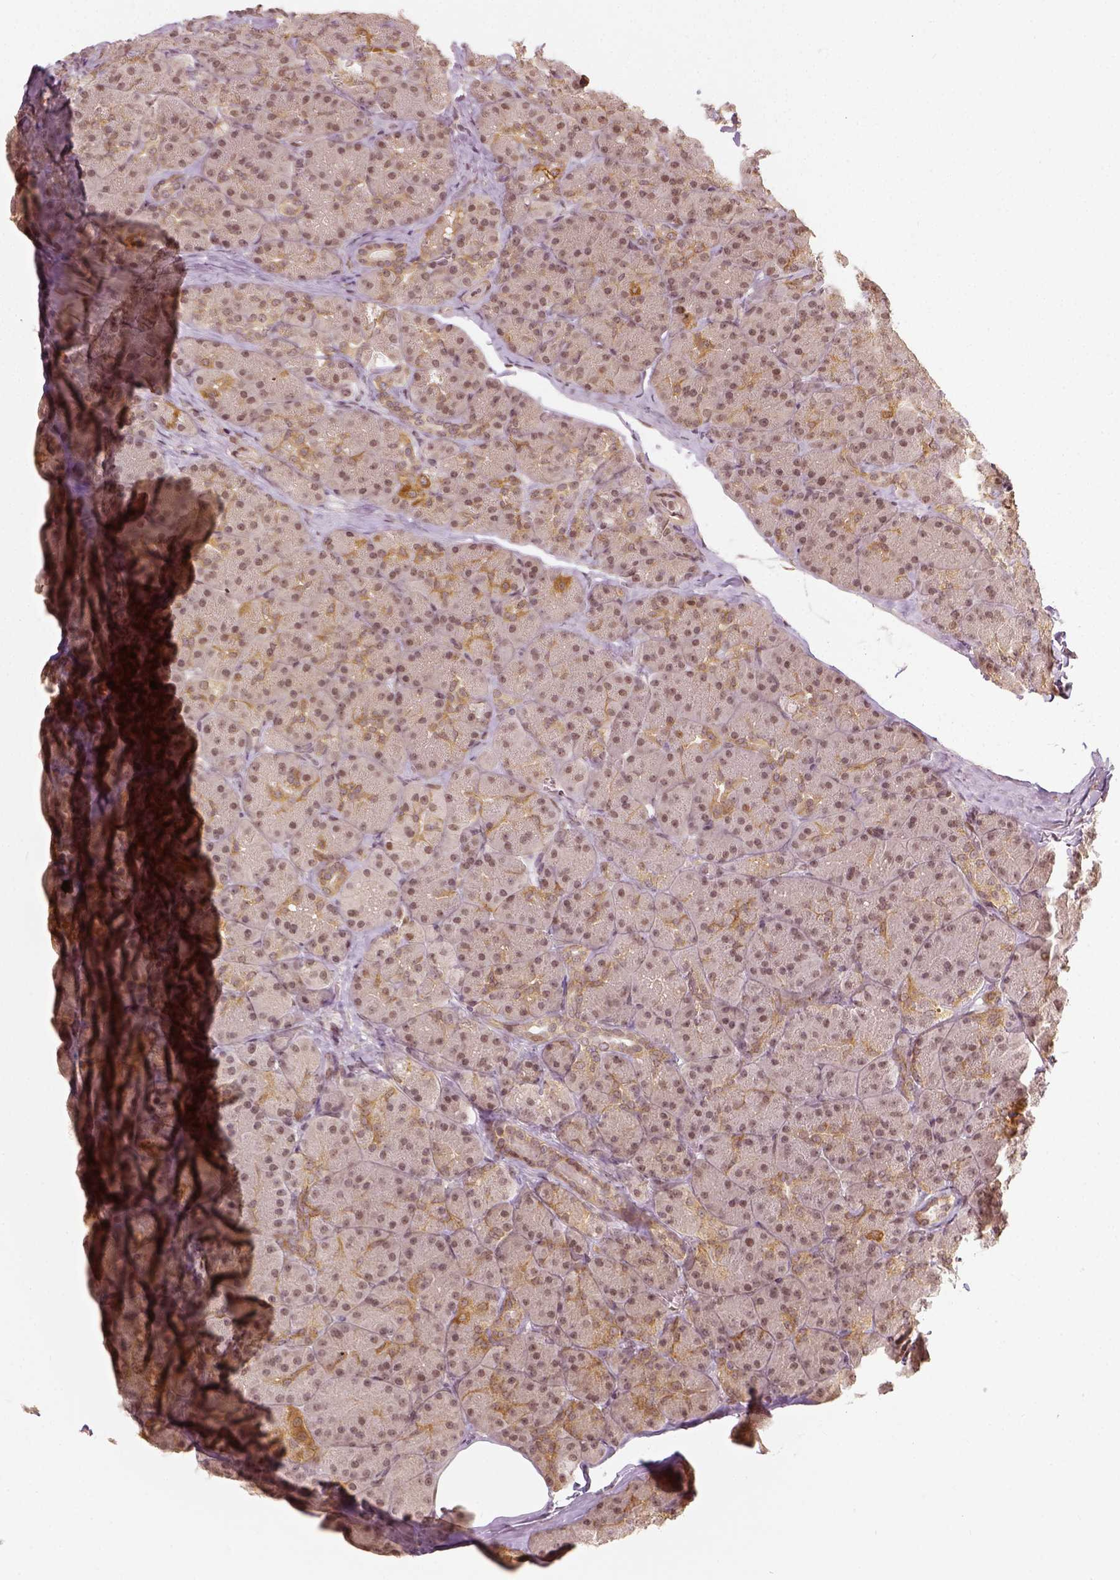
{"staining": {"intensity": "moderate", "quantity": "<25%", "location": "cytoplasmic/membranous,nuclear"}, "tissue": "pancreas", "cell_type": "Exocrine glandular cells", "image_type": "normal", "snomed": [{"axis": "morphology", "description": "Normal tissue, NOS"}, {"axis": "topography", "description": "Pancreas"}], "caption": "This histopathology image demonstrates immunohistochemistry (IHC) staining of benign pancreas, with low moderate cytoplasmic/membranous,nuclear positivity in approximately <25% of exocrine glandular cells.", "gene": "ZMAT3", "patient": {"sex": "male", "age": 57}}